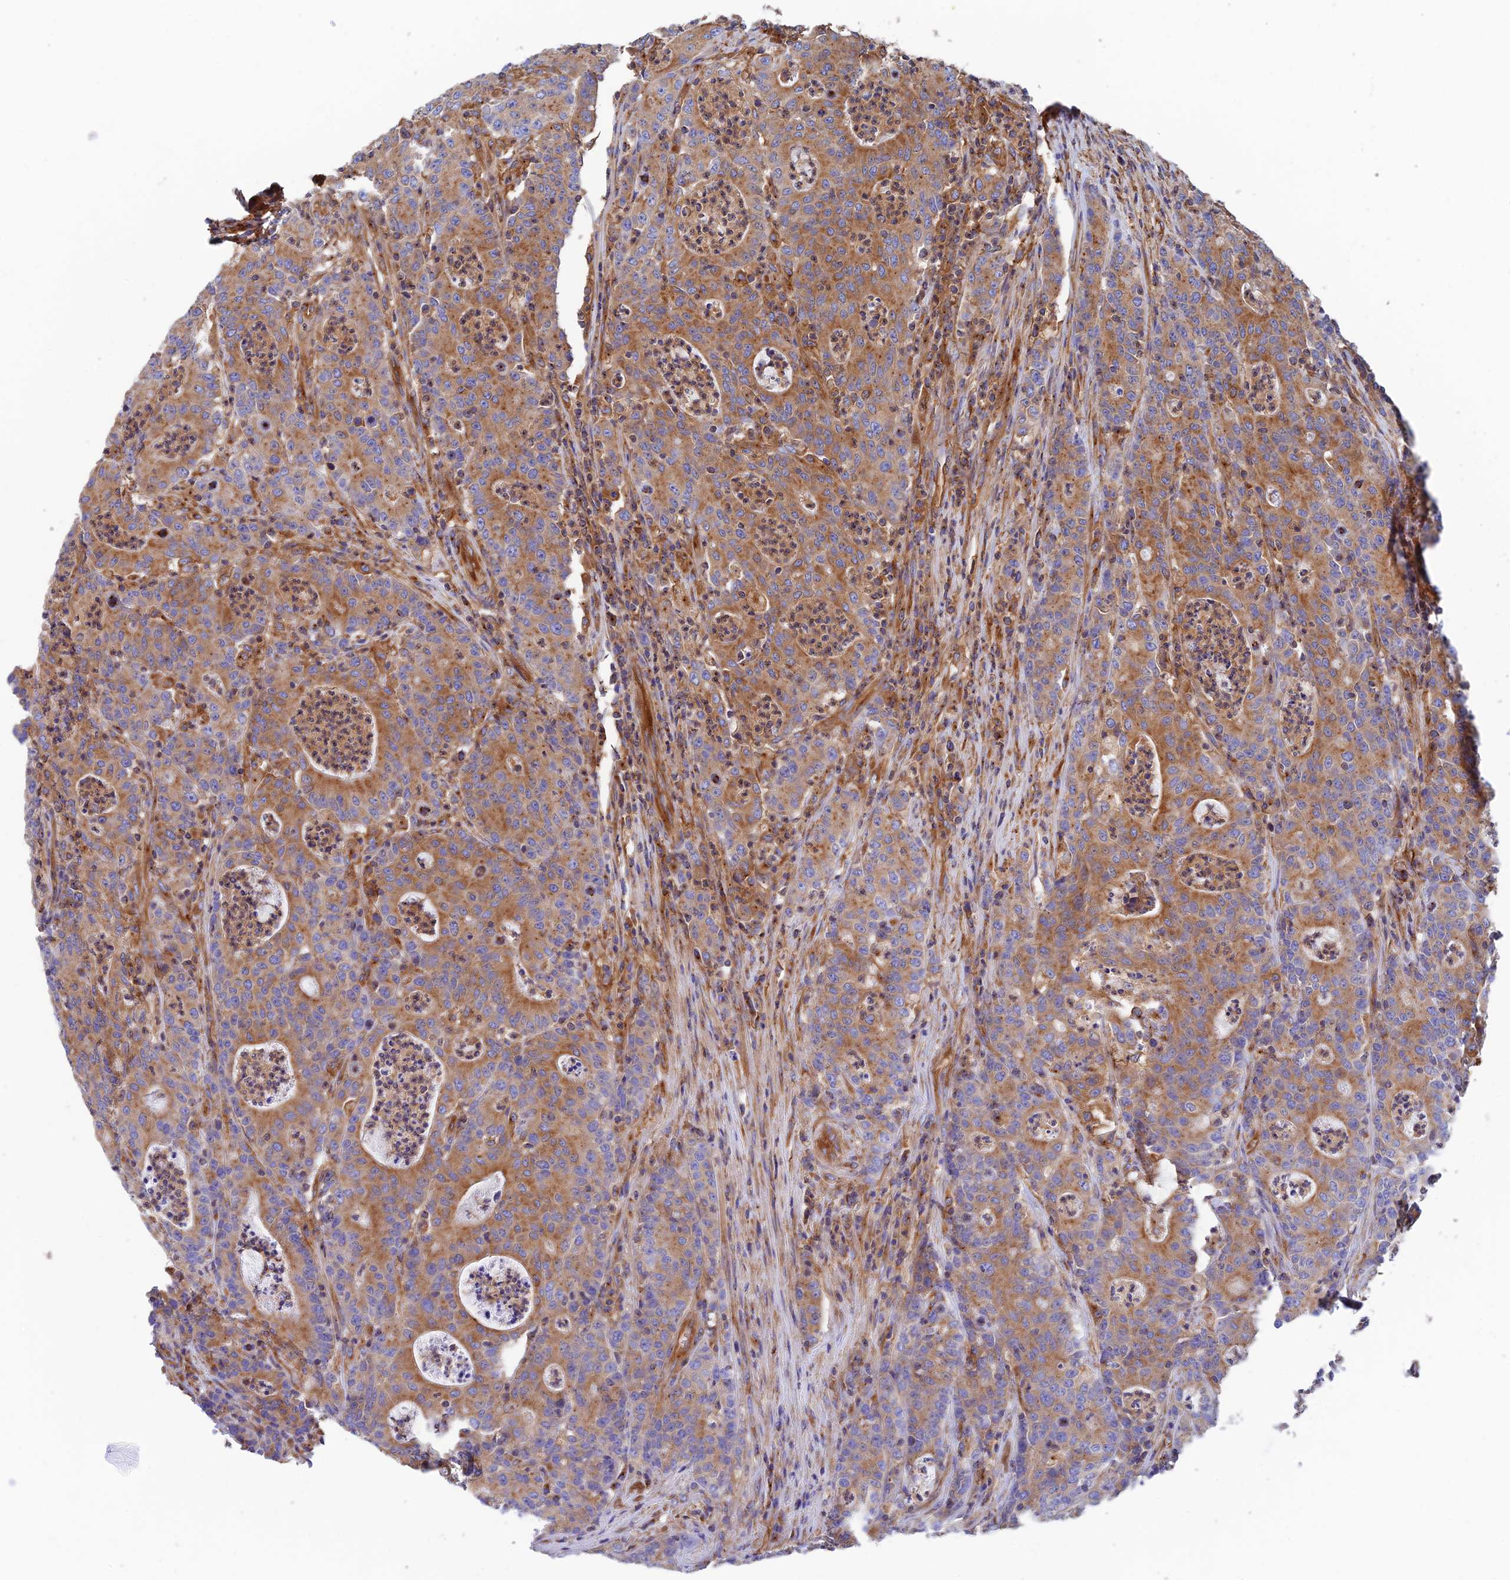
{"staining": {"intensity": "moderate", "quantity": ">75%", "location": "cytoplasmic/membranous"}, "tissue": "colorectal cancer", "cell_type": "Tumor cells", "image_type": "cancer", "snomed": [{"axis": "morphology", "description": "Adenocarcinoma, NOS"}, {"axis": "topography", "description": "Colon"}], "caption": "Brown immunohistochemical staining in human colorectal adenocarcinoma exhibits moderate cytoplasmic/membranous expression in about >75% of tumor cells.", "gene": "DCTN2", "patient": {"sex": "male", "age": 83}}